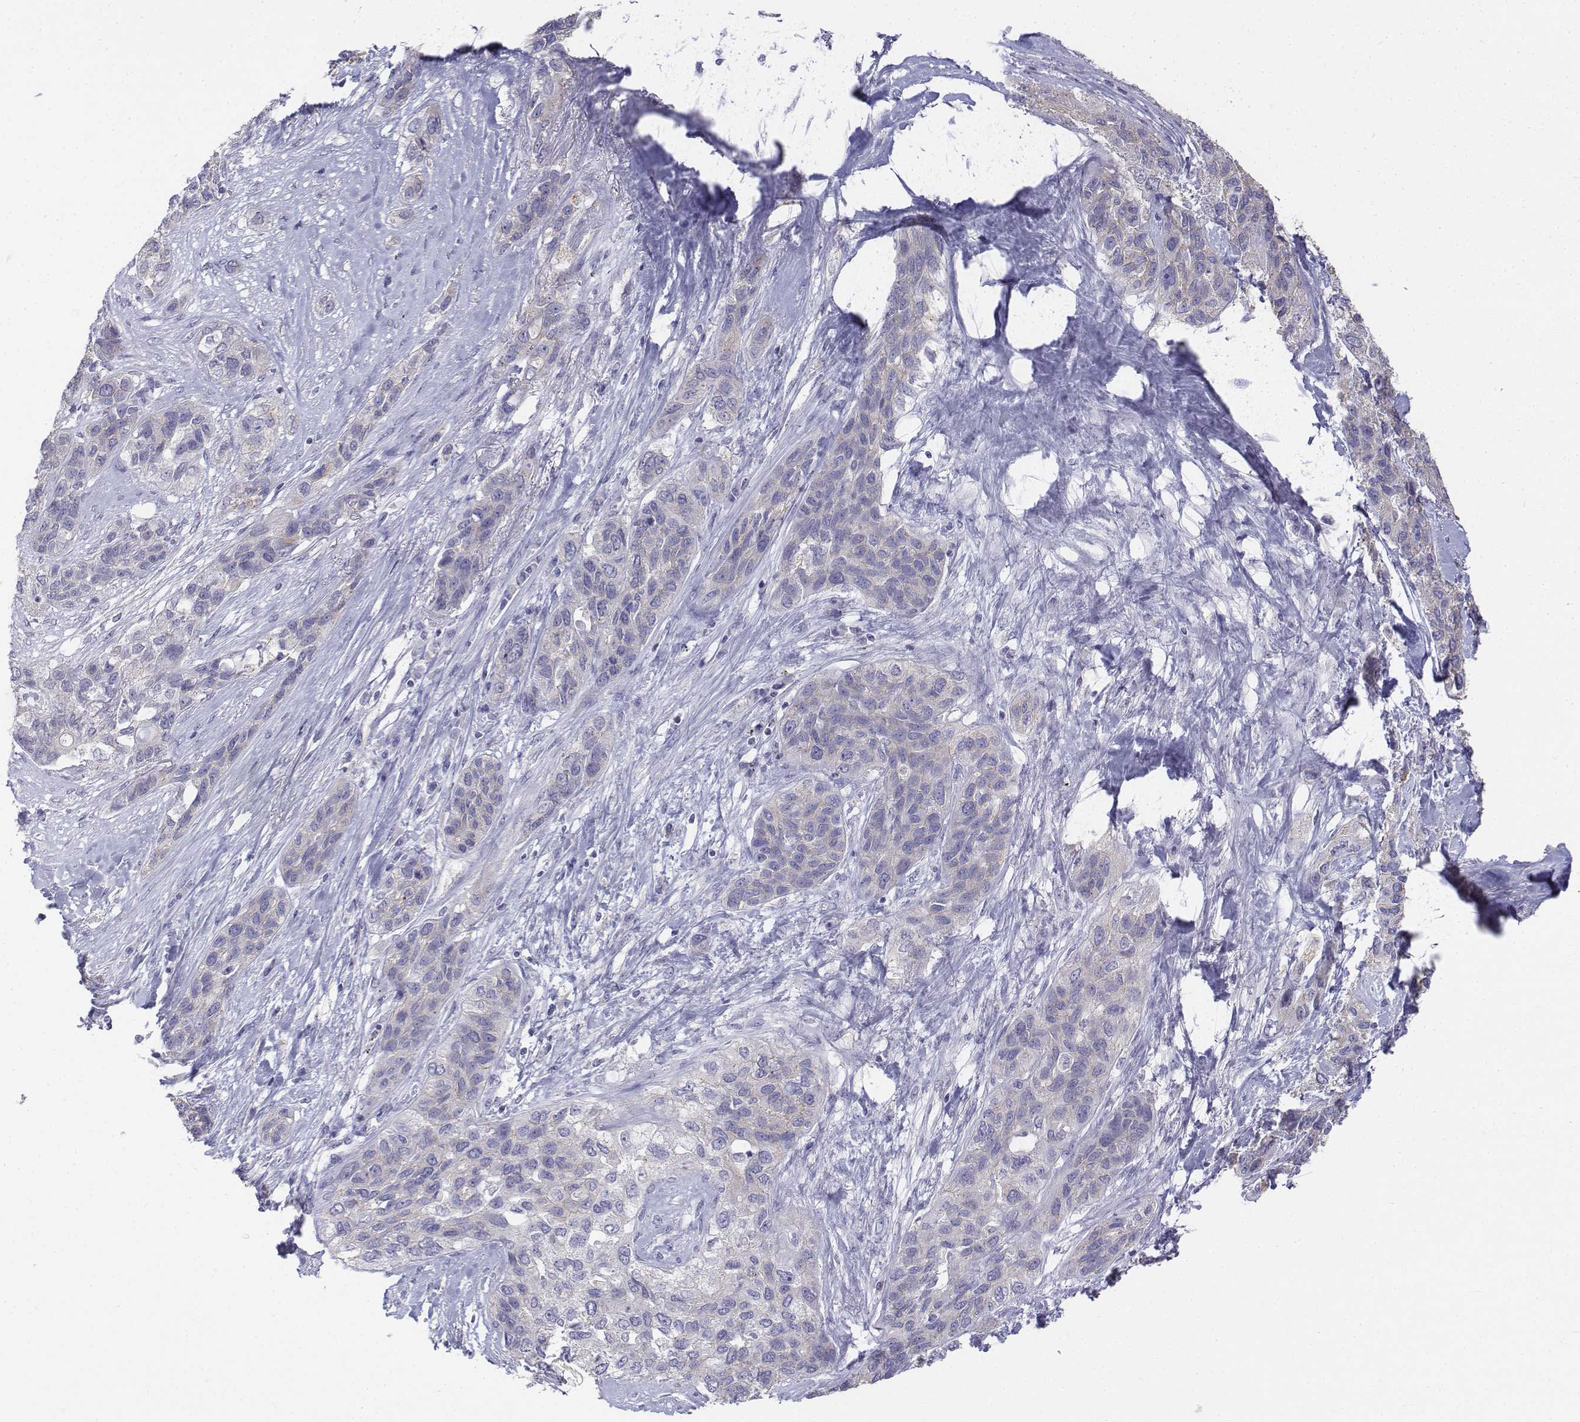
{"staining": {"intensity": "negative", "quantity": "none", "location": "none"}, "tissue": "lung cancer", "cell_type": "Tumor cells", "image_type": "cancer", "snomed": [{"axis": "morphology", "description": "Squamous cell carcinoma, NOS"}, {"axis": "topography", "description": "Lung"}], "caption": "This is a image of immunohistochemistry (IHC) staining of lung cancer, which shows no positivity in tumor cells. (Stains: DAB (3,3'-diaminobenzidine) immunohistochemistry with hematoxylin counter stain, Microscopy: brightfield microscopy at high magnification).", "gene": "LGSN", "patient": {"sex": "female", "age": 70}}